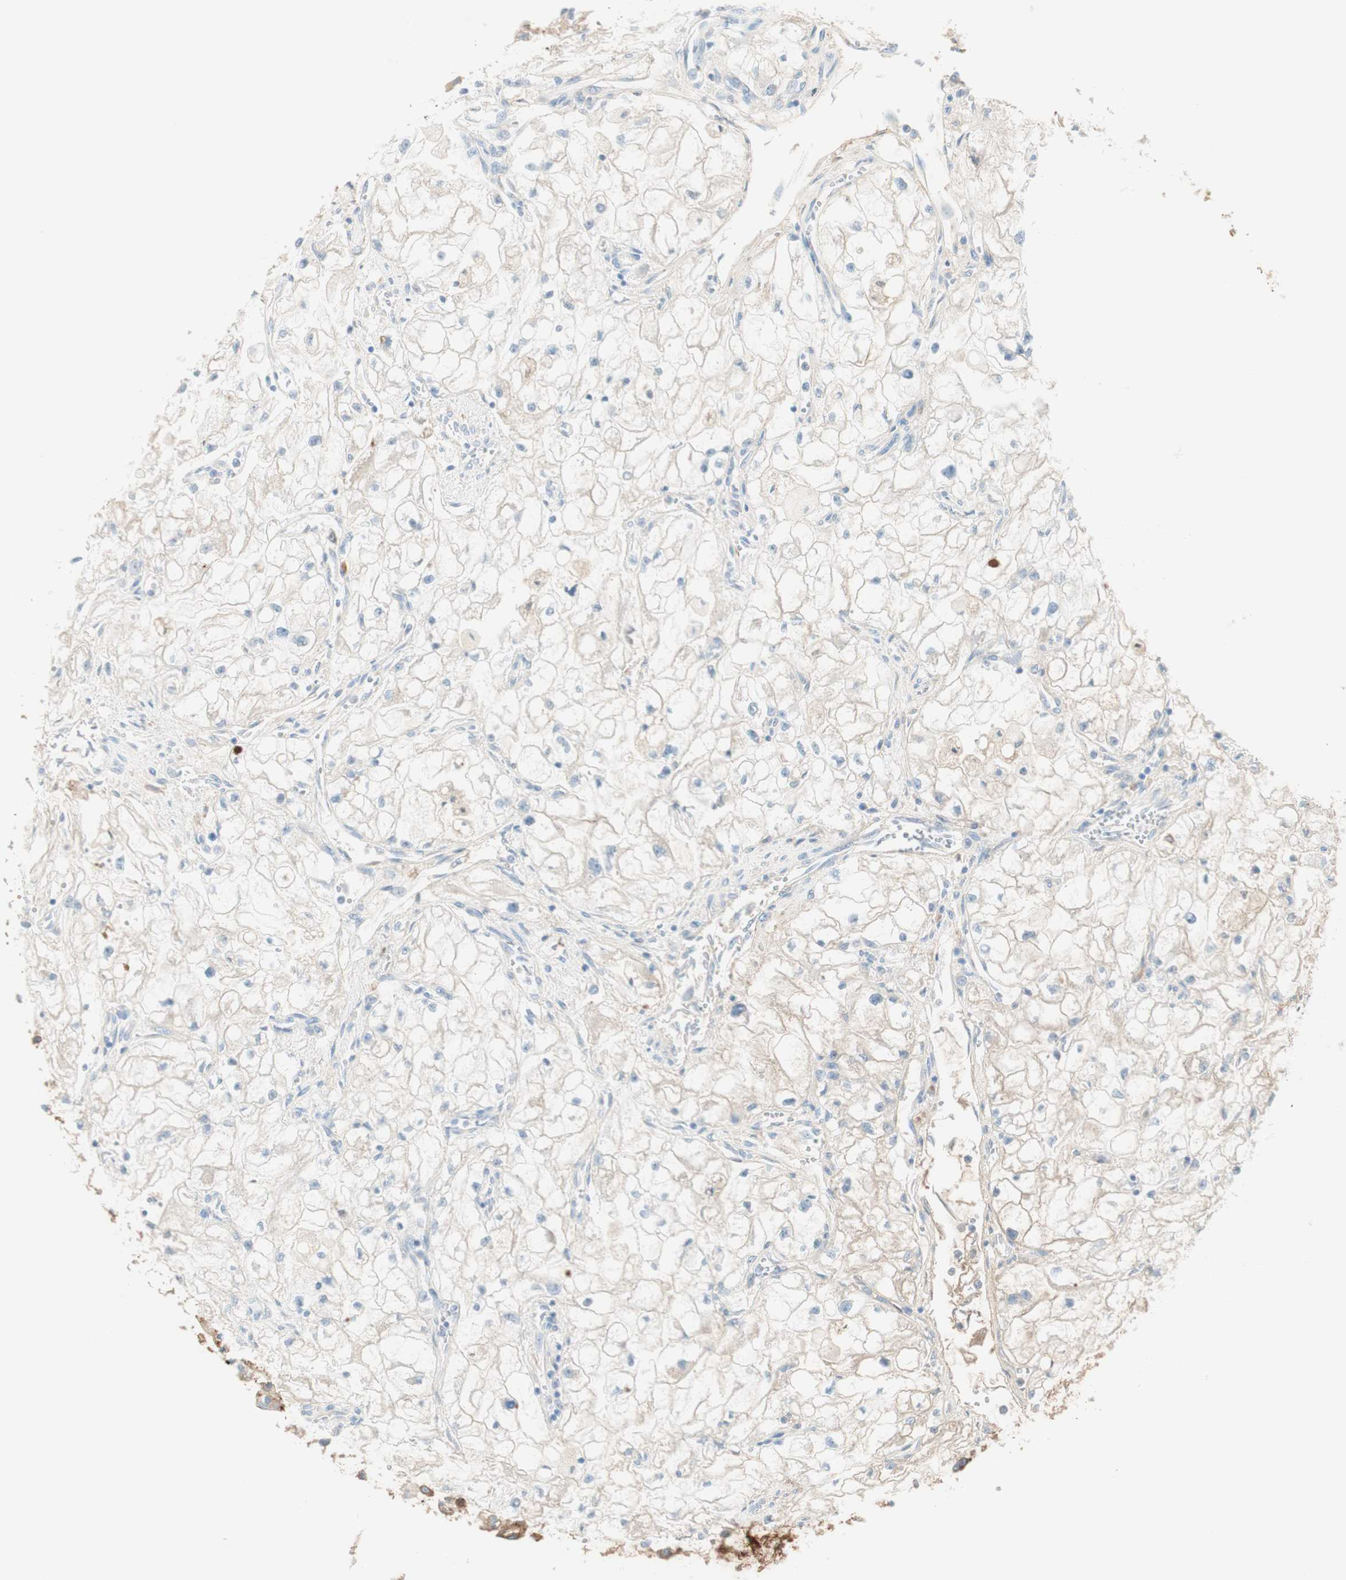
{"staining": {"intensity": "weak", "quantity": ">75%", "location": "cytoplasmic/membranous"}, "tissue": "renal cancer", "cell_type": "Tumor cells", "image_type": "cancer", "snomed": [{"axis": "morphology", "description": "Adenocarcinoma, NOS"}, {"axis": "topography", "description": "Kidney"}], "caption": "Immunohistochemistry (IHC) photomicrograph of neoplastic tissue: renal cancer (adenocarcinoma) stained using IHC reveals low levels of weak protein expression localized specifically in the cytoplasmic/membranous of tumor cells, appearing as a cytoplasmic/membranous brown color.", "gene": "KNG1", "patient": {"sex": "female", "age": 70}}